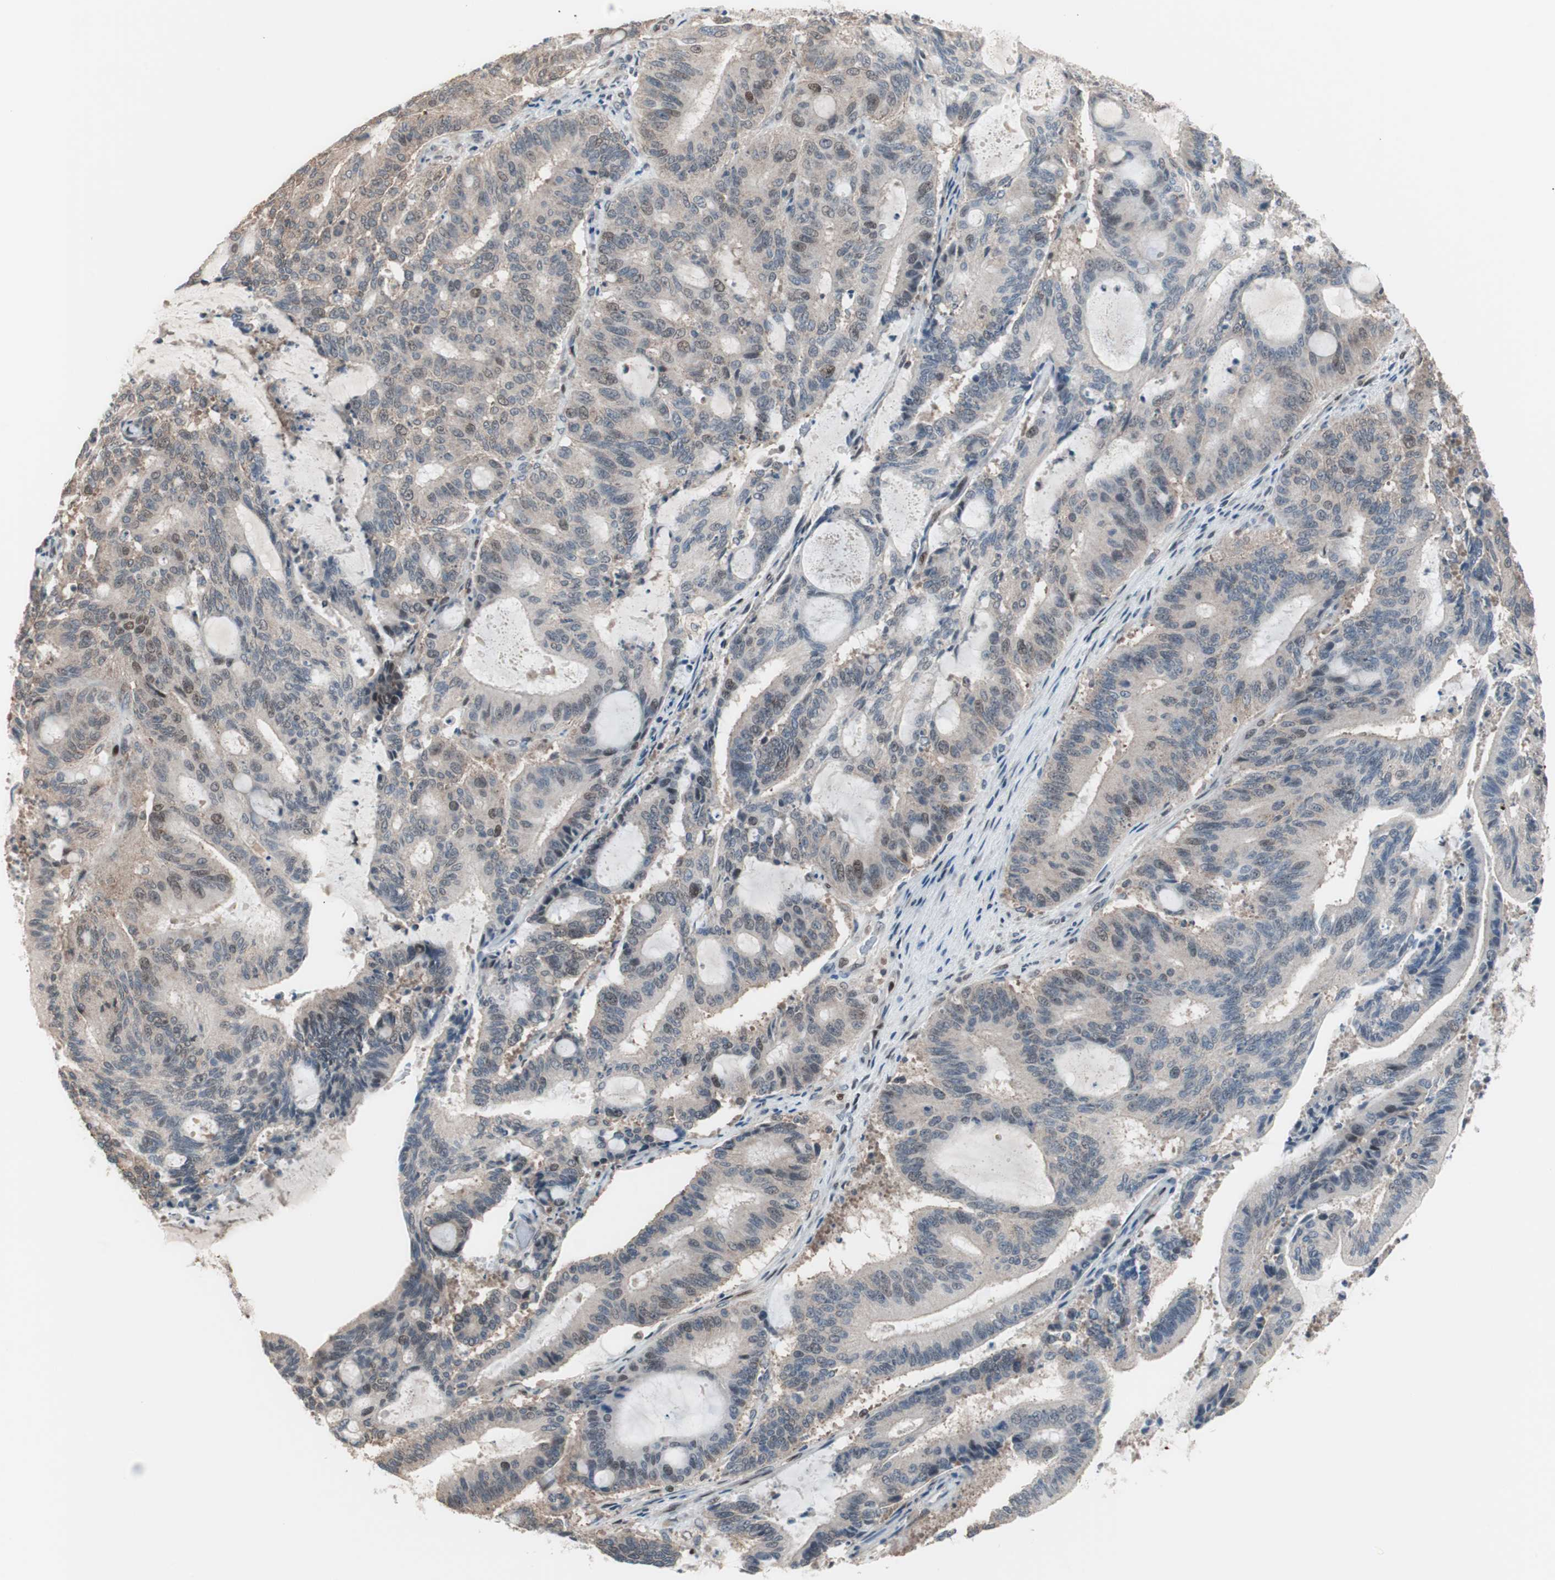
{"staining": {"intensity": "negative", "quantity": "none", "location": "none"}, "tissue": "liver cancer", "cell_type": "Tumor cells", "image_type": "cancer", "snomed": [{"axis": "morphology", "description": "Cholangiocarcinoma"}, {"axis": "topography", "description": "Liver"}], "caption": "Tumor cells show no significant positivity in liver cancer. (DAB IHC, high magnification).", "gene": "POLH", "patient": {"sex": "female", "age": 73}}